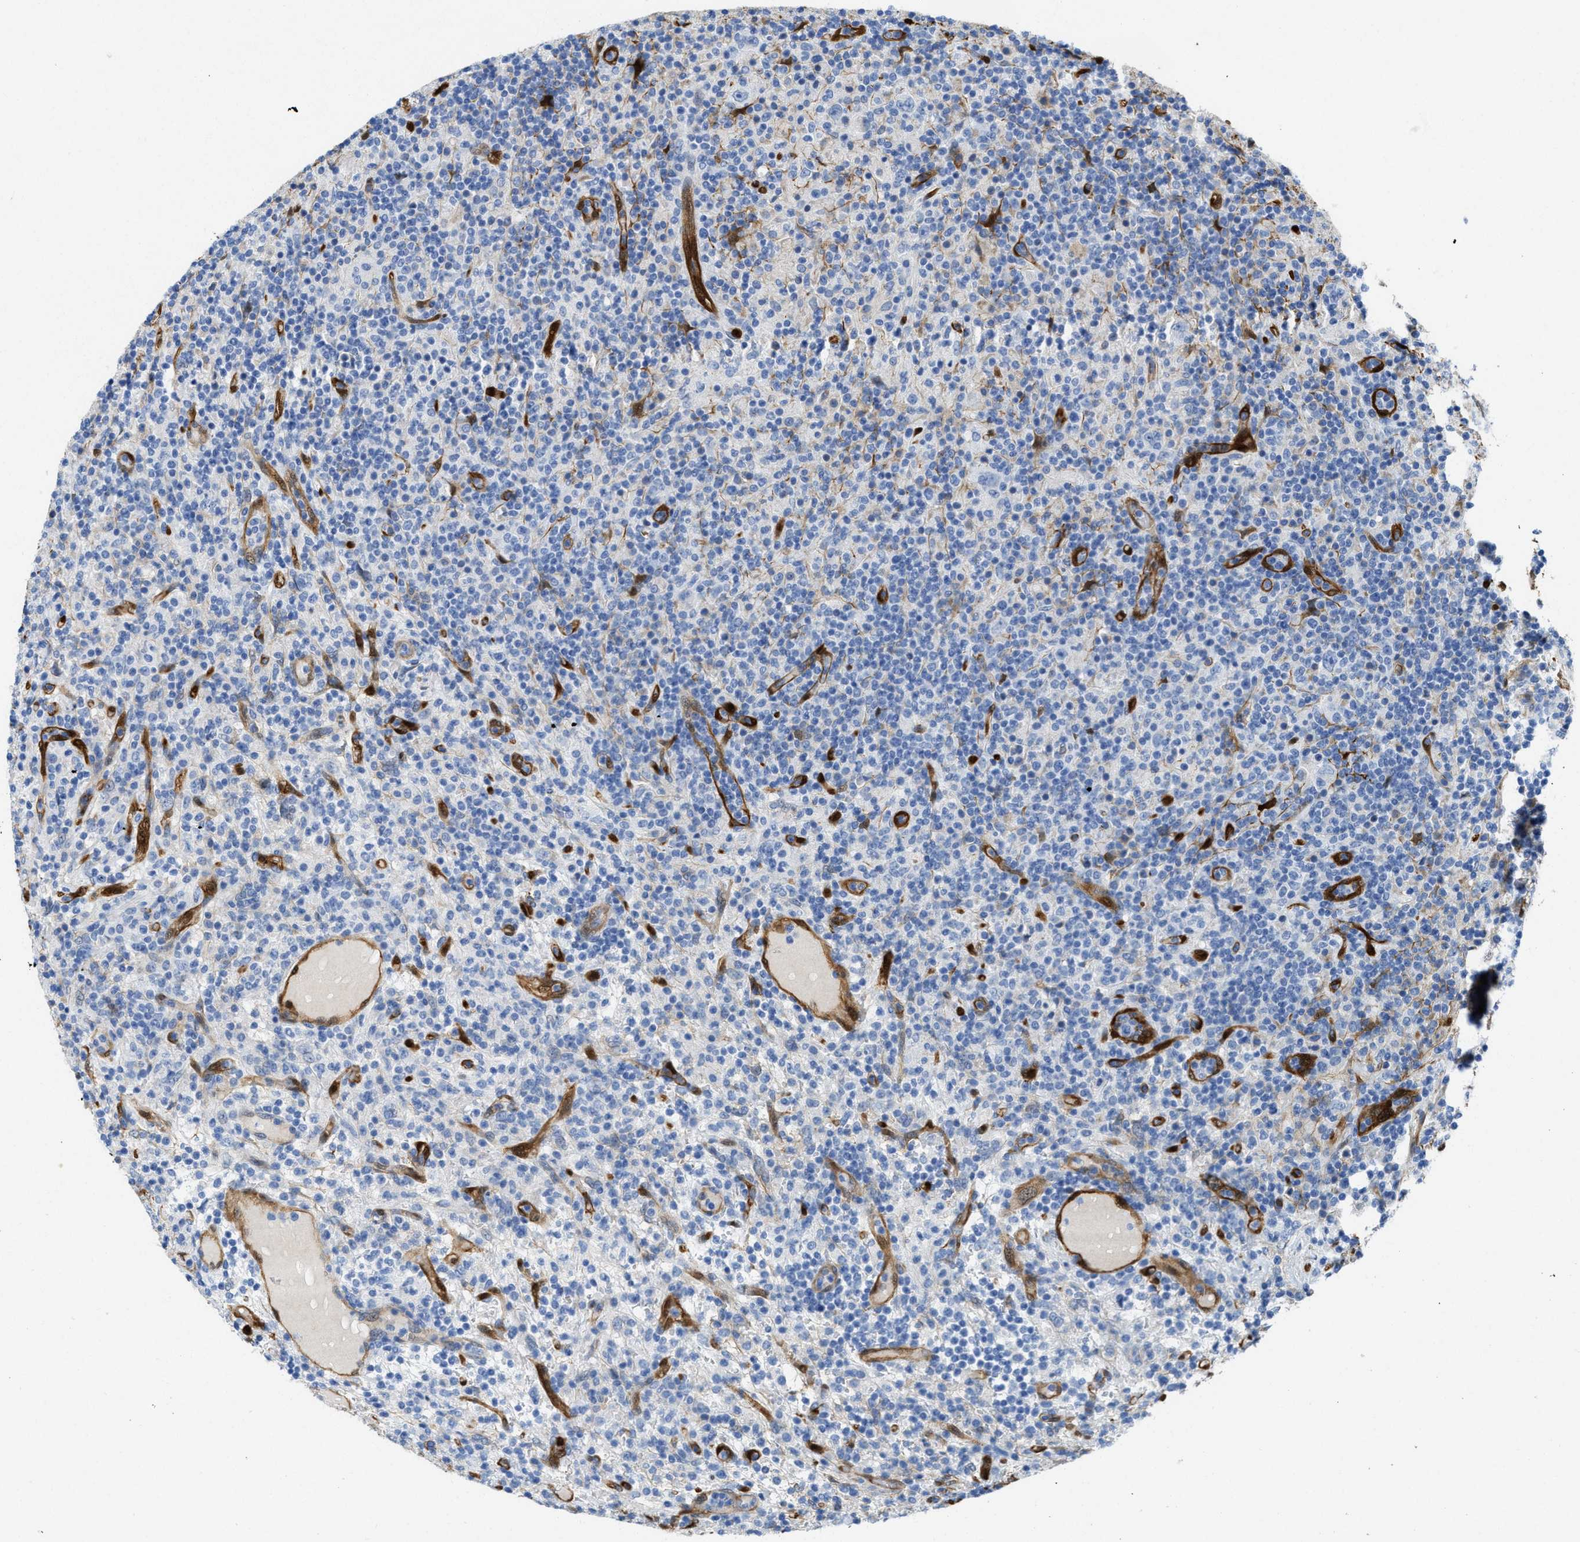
{"staining": {"intensity": "negative", "quantity": "none", "location": "none"}, "tissue": "lymphoma", "cell_type": "Tumor cells", "image_type": "cancer", "snomed": [{"axis": "morphology", "description": "Hodgkin's disease, NOS"}, {"axis": "topography", "description": "Lymph node"}], "caption": "DAB (3,3'-diaminobenzidine) immunohistochemical staining of human Hodgkin's disease demonstrates no significant expression in tumor cells. (DAB immunohistochemistry (IHC) visualized using brightfield microscopy, high magnification).", "gene": "ASS1", "patient": {"sex": "male", "age": 70}}